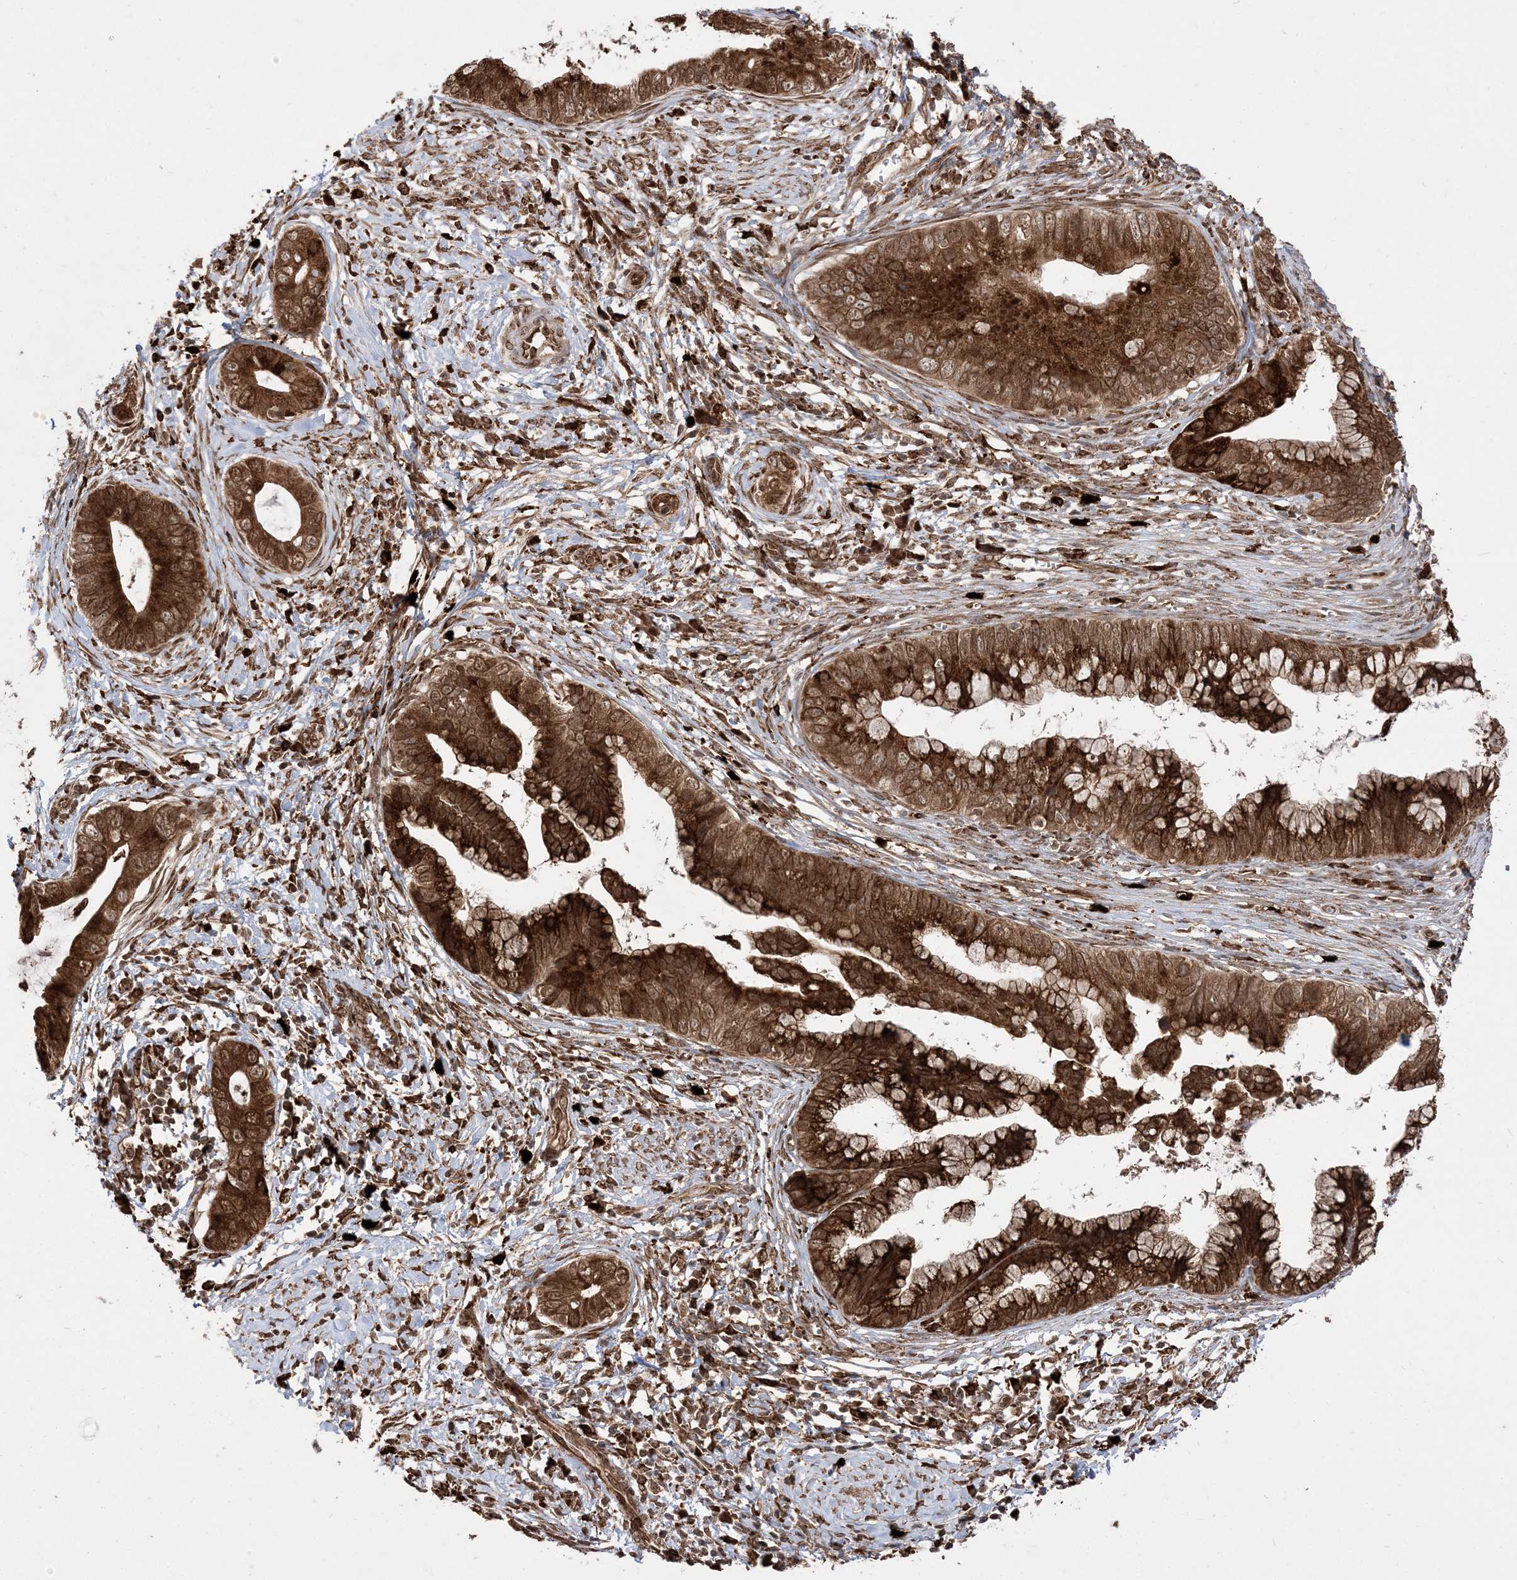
{"staining": {"intensity": "strong", "quantity": ">75%", "location": "cytoplasmic/membranous,nuclear"}, "tissue": "cervical cancer", "cell_type": "Tumor cells", "image_type": "cancer", "snomed": [{"axis": "morphology", "description": "Adenocarcinoma, NOS"}, {"axis": "topography", "description": "Cervix"}], "caption": "Adenocarcinoma (cervical) stained with a protein marker displays strong staining in tumor cells.", "gene": "EPC2", "patient": {"sex": "female", "age": 44}}